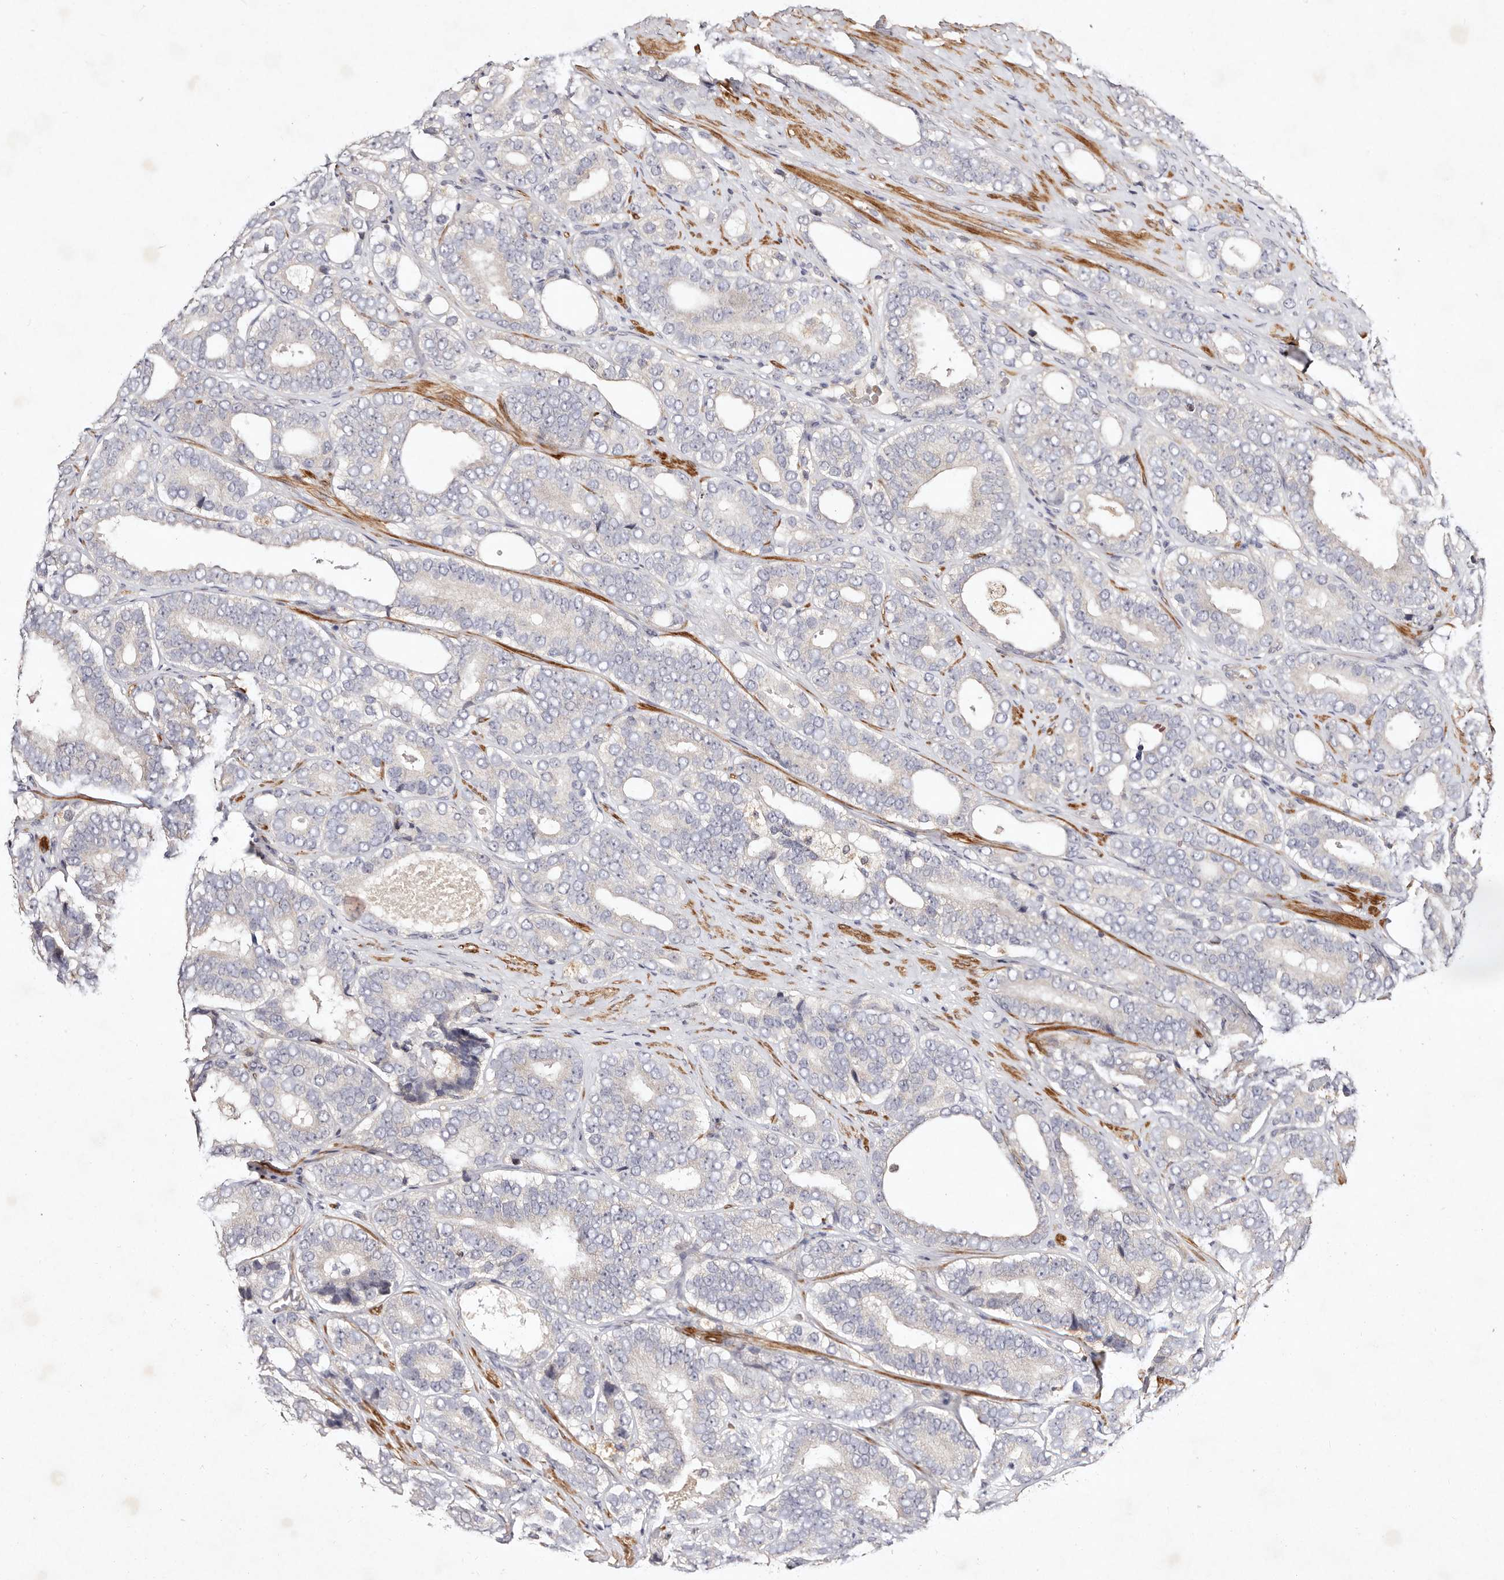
{"staining": {"intensity": "negative", "quantity": "none", "location": "none"}, "tissue": "prostate cancer", "cell_type": "Tumor cells", "image_type": "cancer", "snomed": [{"axis": "morphology", "description": "Adenocarcinoma, High grade"}, {"axis": "topography", "description": "Prostate"}], "caption": "Tumor cells show no significant protein positivity in prostate adenocarcinoma (high-grade).", "gene": "MTMR11", "patient": {"sex": "male", "age": 56}}